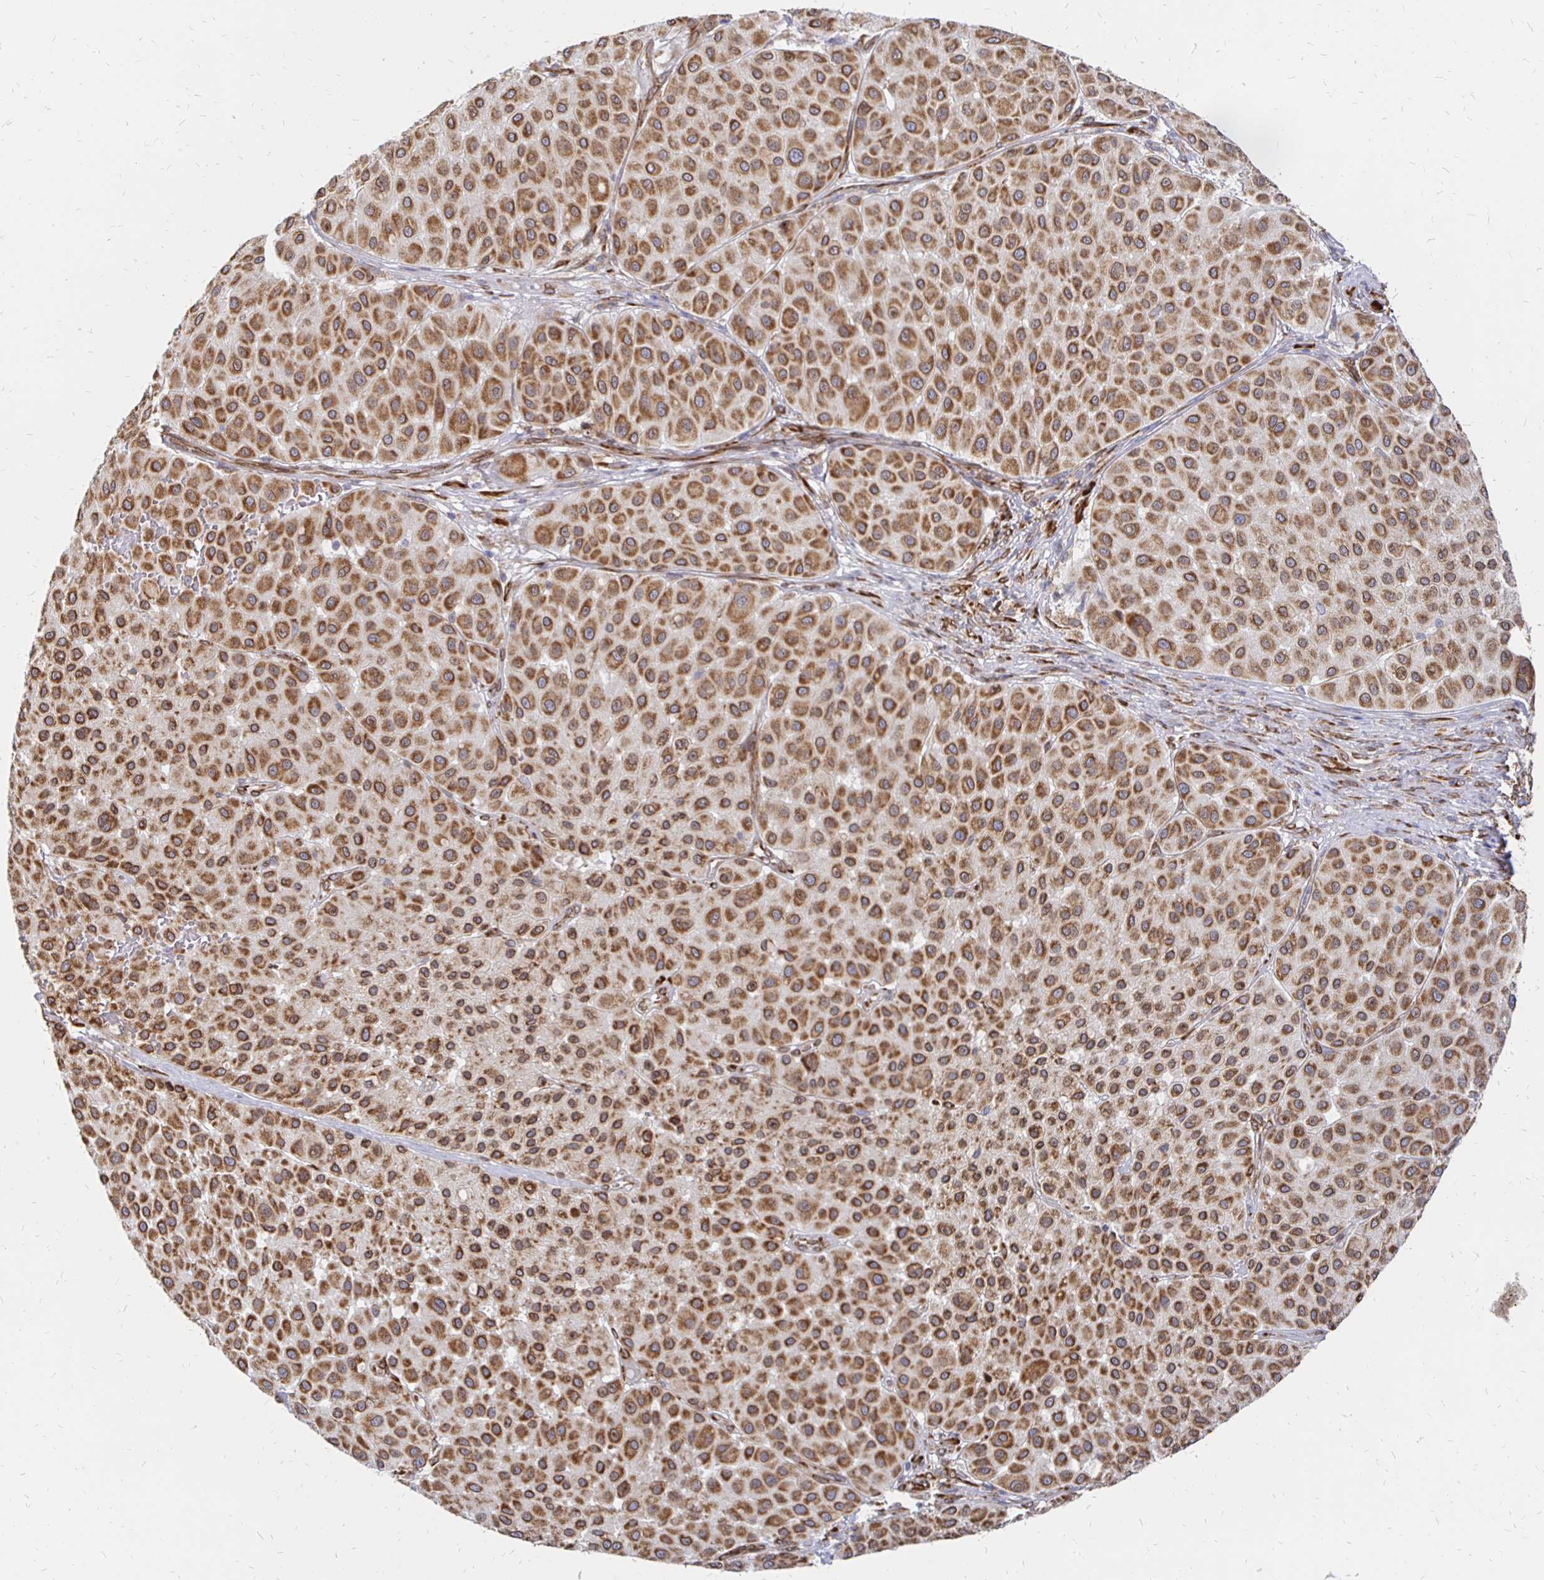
{"staining": {"intensity": "strong", "quantity": ">75%", "location": "cytoplasmic/membranous,nuclear"}, "tissue": "melanoma", "cell_type": "Tumor cells", "image_type": "cancer", "snomed": [{"axis": "morphology", "description": "Malignant melanoma, Metastatic site"}, {"axis": "topography", "description": "Smooth muscle"}], "caption": "Immunohistochemical staining of malignant melanoma (metastatic site) demonstrates high levels of strong cytoplasmic/membranous and nuclear protein staining in approximately >75% of tumor cells.", "gene": "PELI3", "patient": {"sex": "male", "age": 41}}